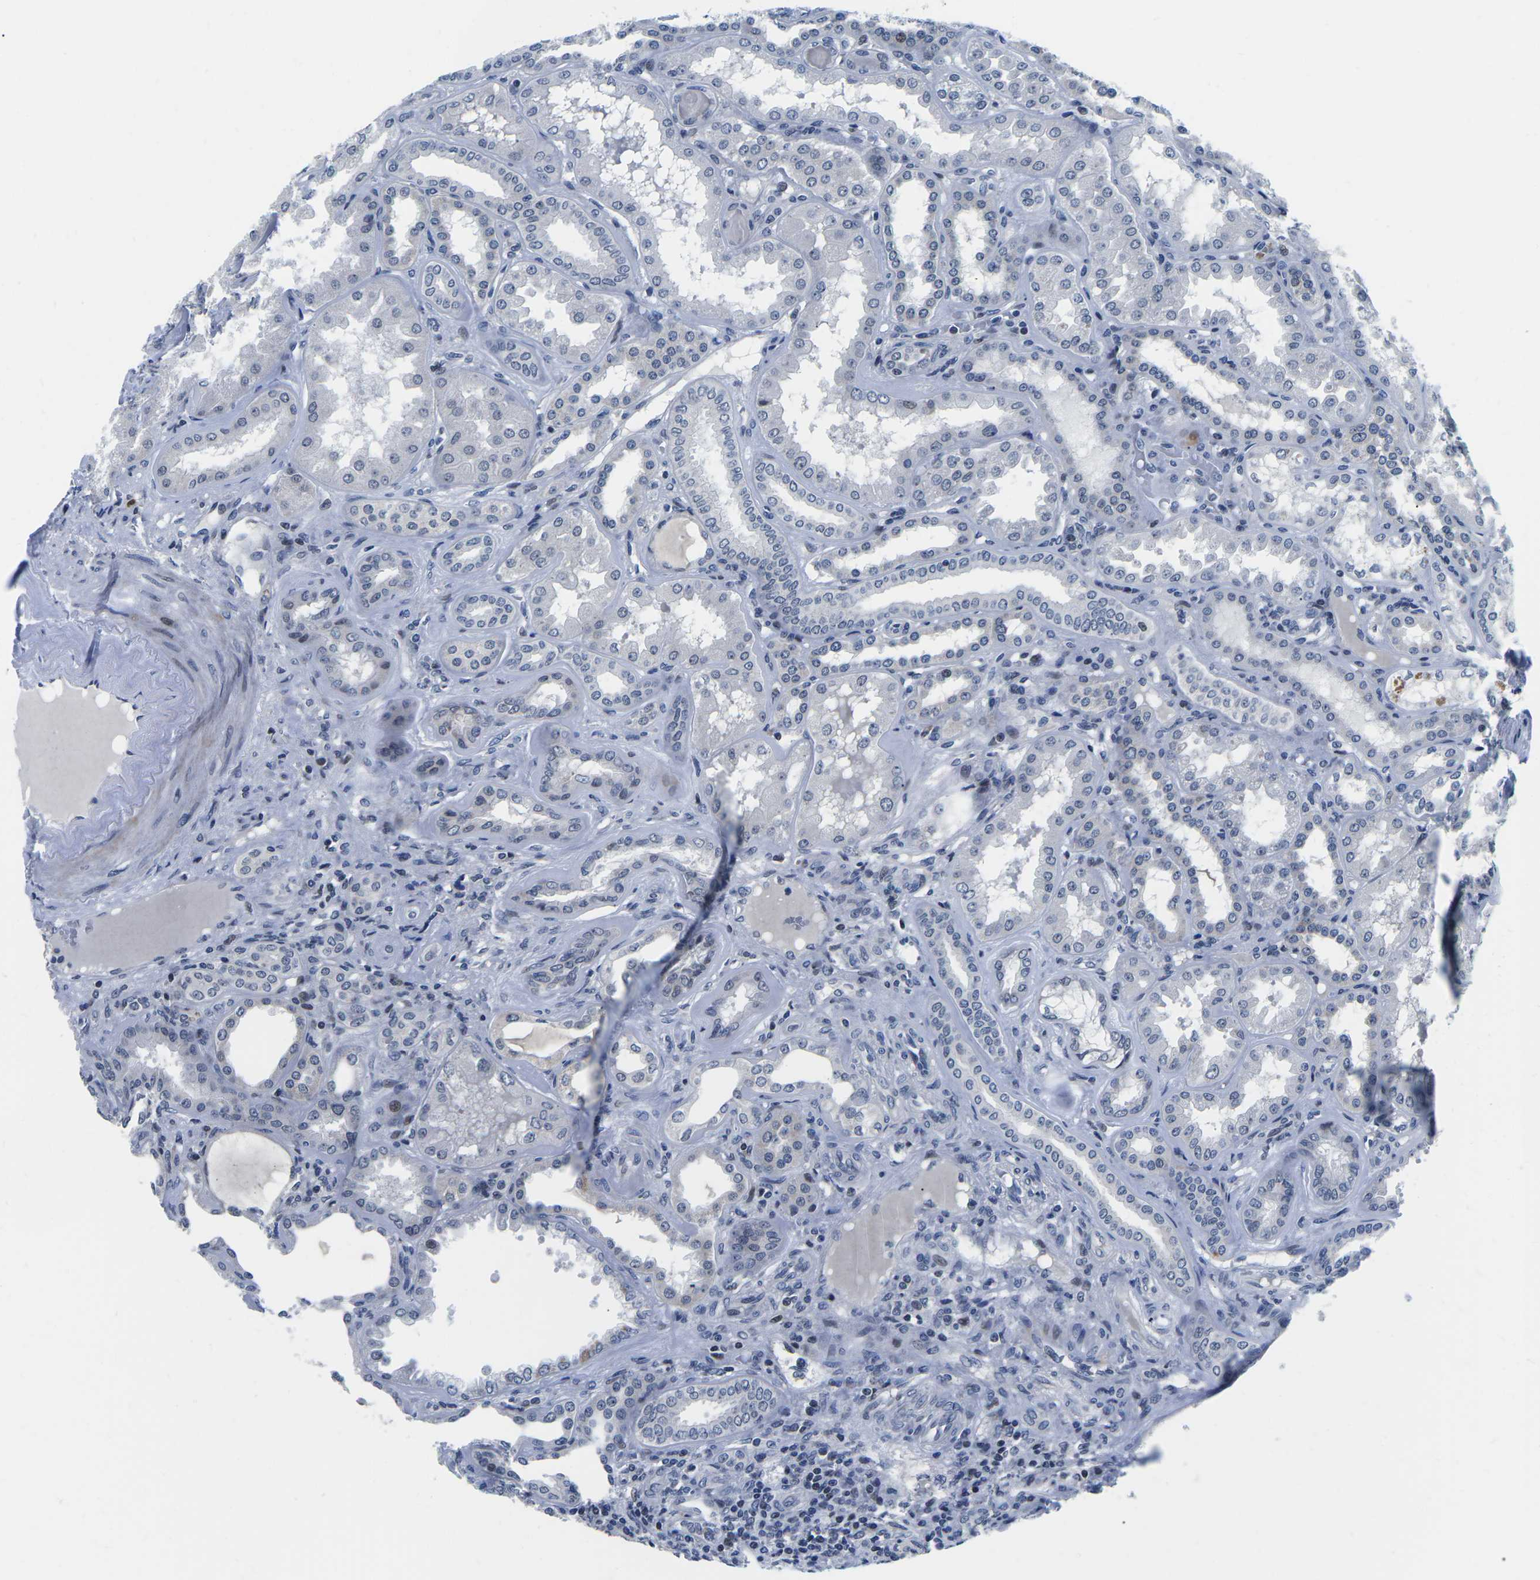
{"staining": {"intensity": "moderate", "quantity": "<25%", "location": "nuclear"}, "tissue": "kidney", "cell_type": "Cells in glomeruli", "image_type": "normal", "snomed": [{"axis": "morphology", "description": "Normal tissue, NOS"}, {"axis": "topography", "description": "Kidney"}], "caption": "A micrograph of human kidney stained for a protein demonstrates moderate nuclear brown staining in cells in glomeruli.", "gene": "CDC73", "patient": {"sex": "female", "age": 56}}